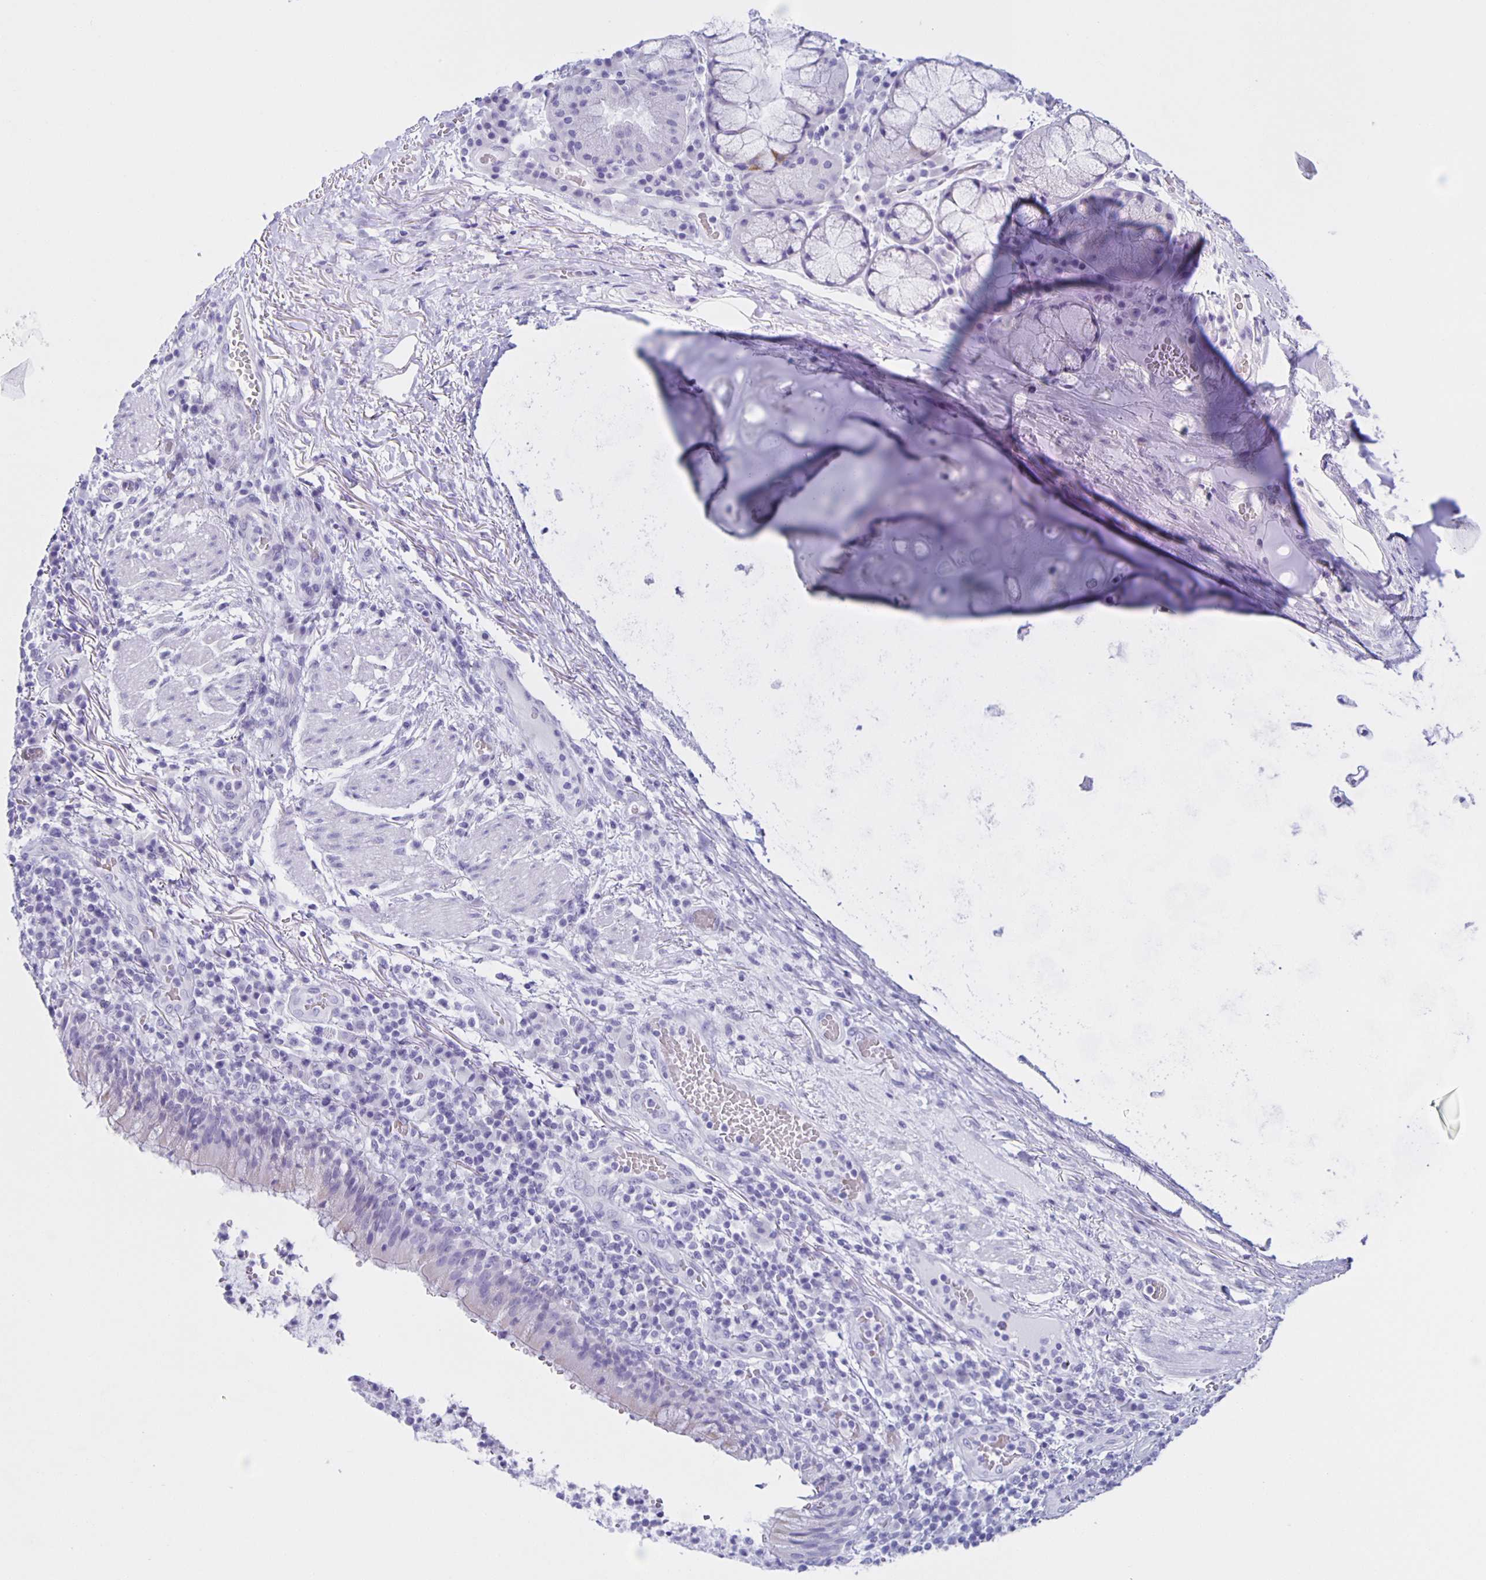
{"staining": {"intensity": "negative", "quantity": "none", "location": "none"}, "tissue": "bronchus", "cell_type": "Respiratory epithelial cells", "image_type": "normal", "snomed": [{"axis": "morphology", "description": "Normal tissue, NOS"}, {"axis": "topography", "description": "Lymph node"}, {"axis": "topography", "description": "Bronchus"}], "caption": "Immunohistochemistry of benign human bronchus shows no staining in respiratory epithelial cells.", "gene": "AQP6", "patient": {"sex": "male", "age": 56}}